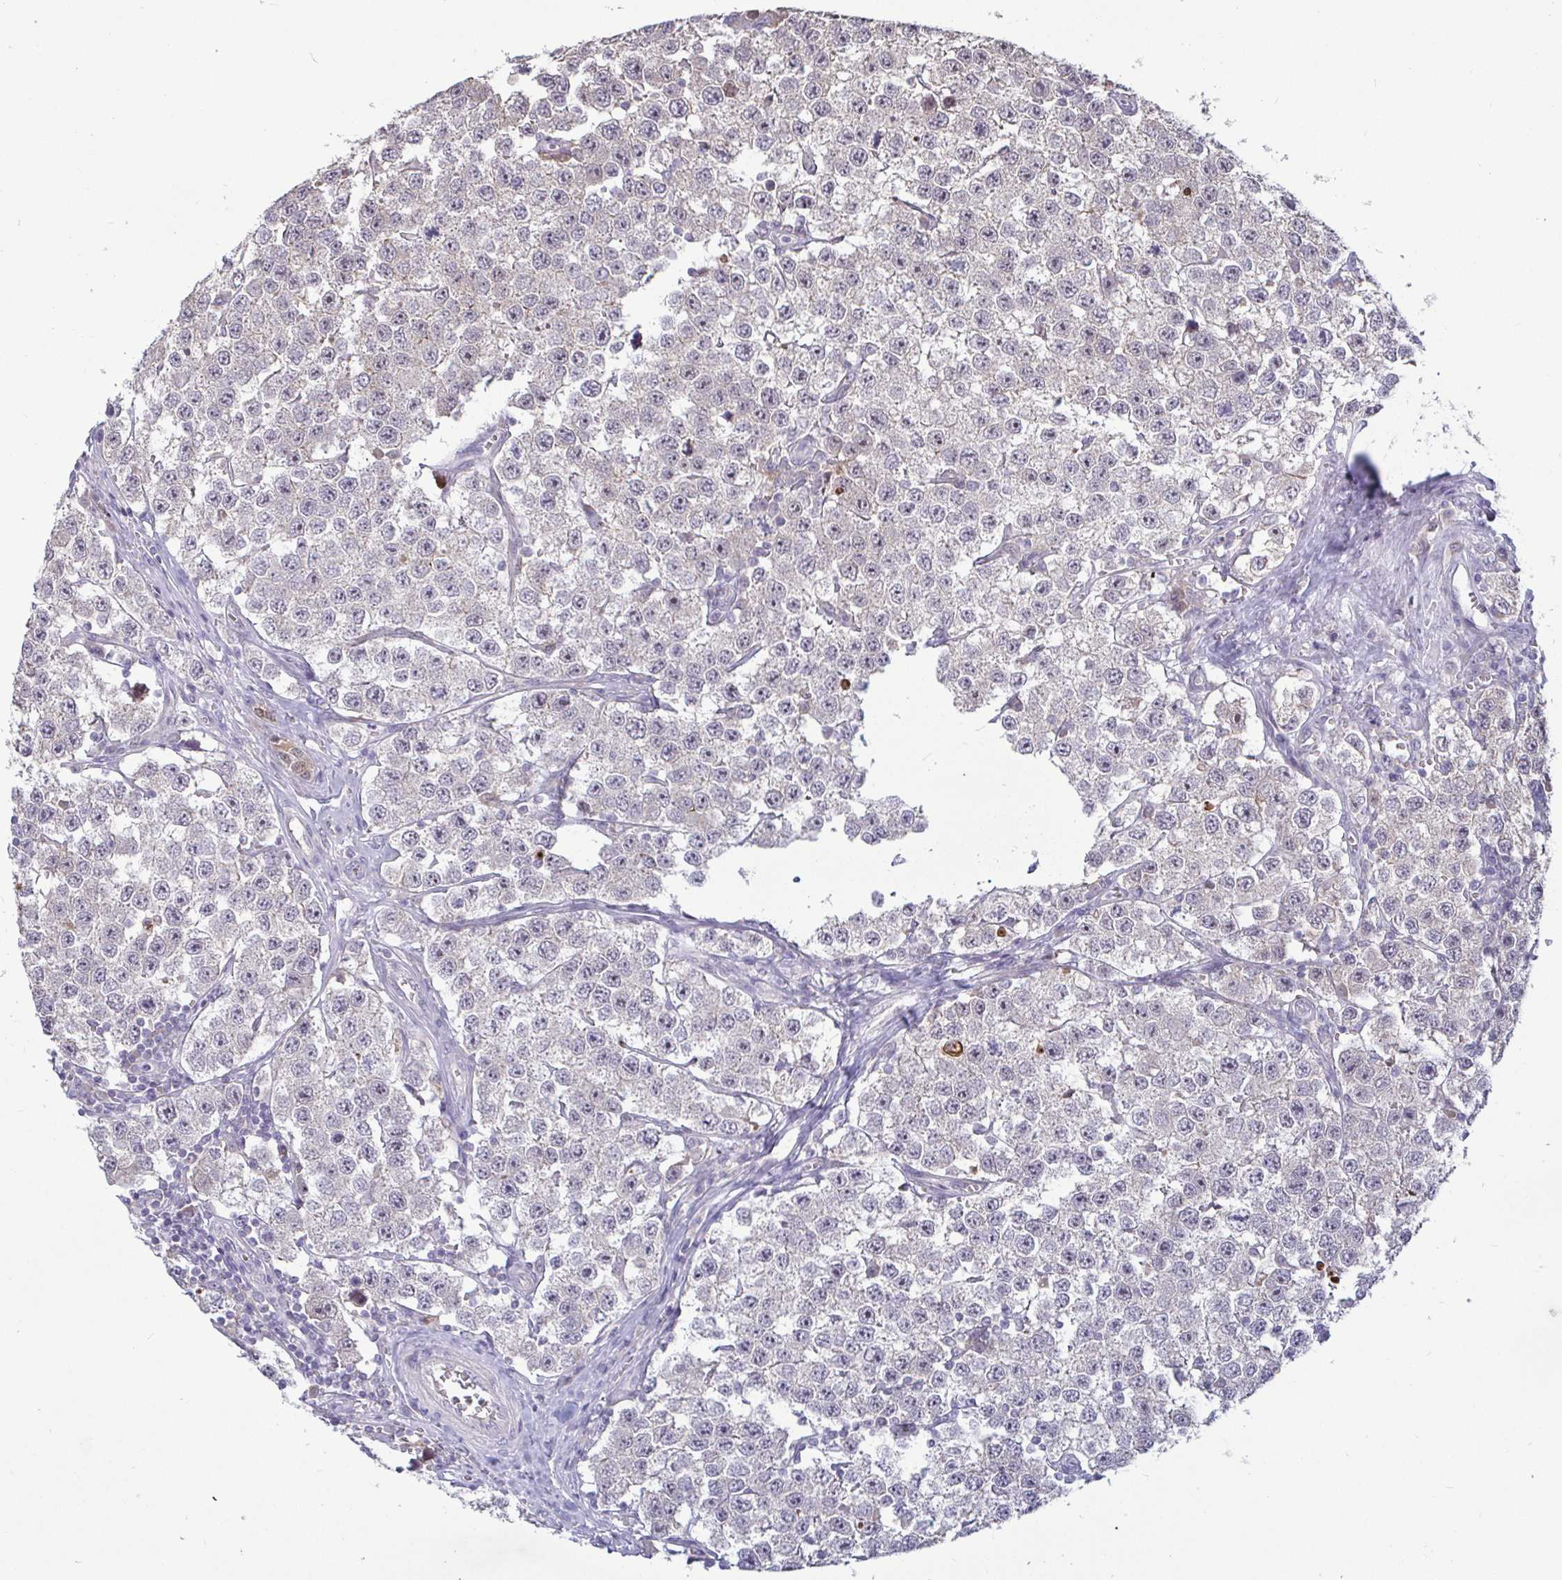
{"staining": {"intensity": "negative", "quantity": "none", "location": "none"}, "tissue": "testis cancer", "cell_type": "Tumor cells", "image_type": "cancer", "snomed": [{"axis": "morphology", "description": "Seminoma, NOS"}, {"axis": "topography", "description": "Testis"}], "caption": "A micrograph of testis seminoma stained for a protein reveals no brown staining in tumor cells.", "gene": "GSTM1", "patient": {"sex": "male", "age": 34}}